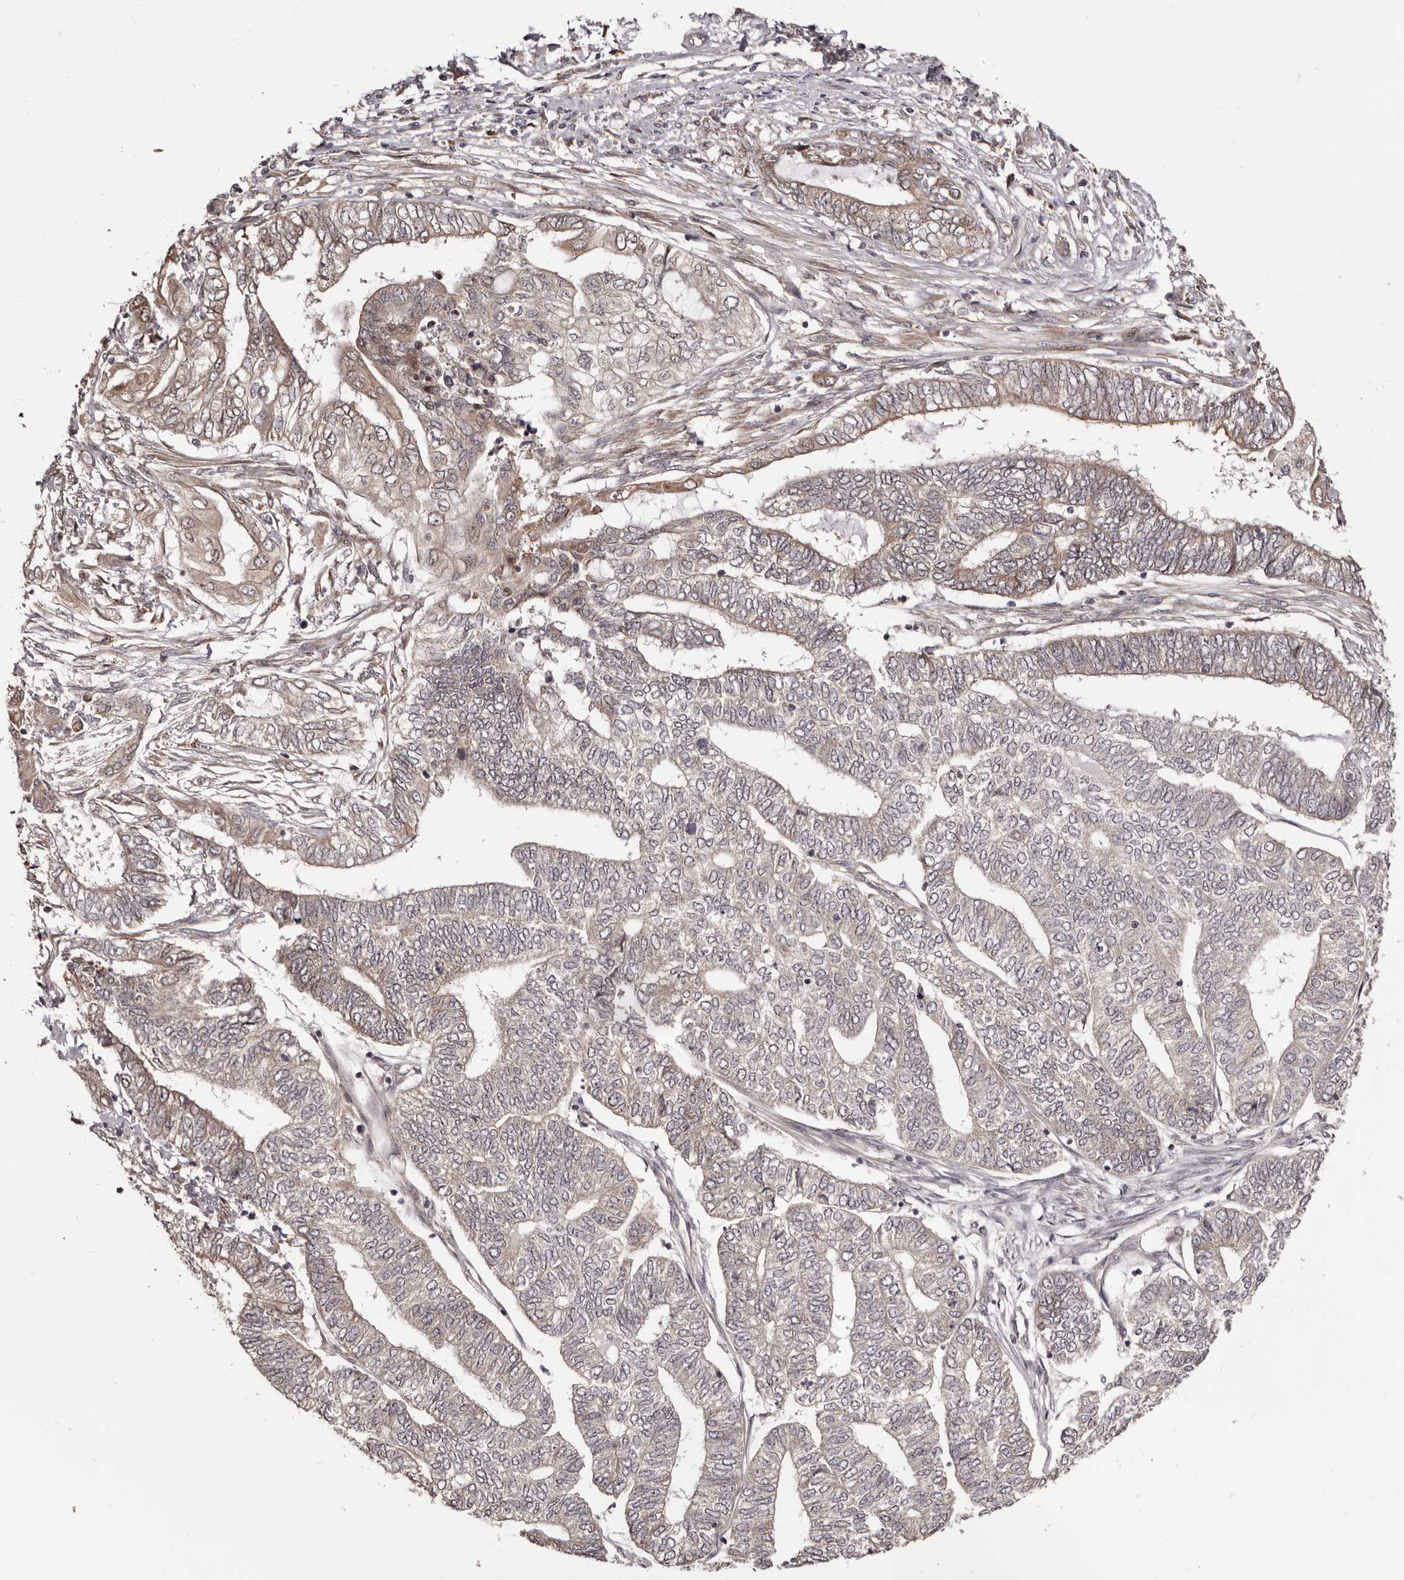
{"staining": {"intensity": "negative", "quantity": "none", "location": "none"}, "tissue": "endometrial cancer", "cell_type": "Tumor cells", "image_type": "cancer", "snomed": [{"axis": "morphology", "description": "Adenocarcinoma, NOS"}, {"axis": "topography", "description": "Uterus"}, {"axis": "topography", "description": "Endometrium"}], "caption": "DAB (3,3'-diaminobenzidine) immunohistochemical staining of human endometrial cancer reveals no significant staining in tumor cells. The staining was performed using DAB (3,3'-diaminobenzidine) to visualize the protein expression in brown, while the nuclei were stained in blue with hematoxylin (Magnification: 20x).", "gene": "NOL12", "patient": {"sex": "female", "age": 70}}